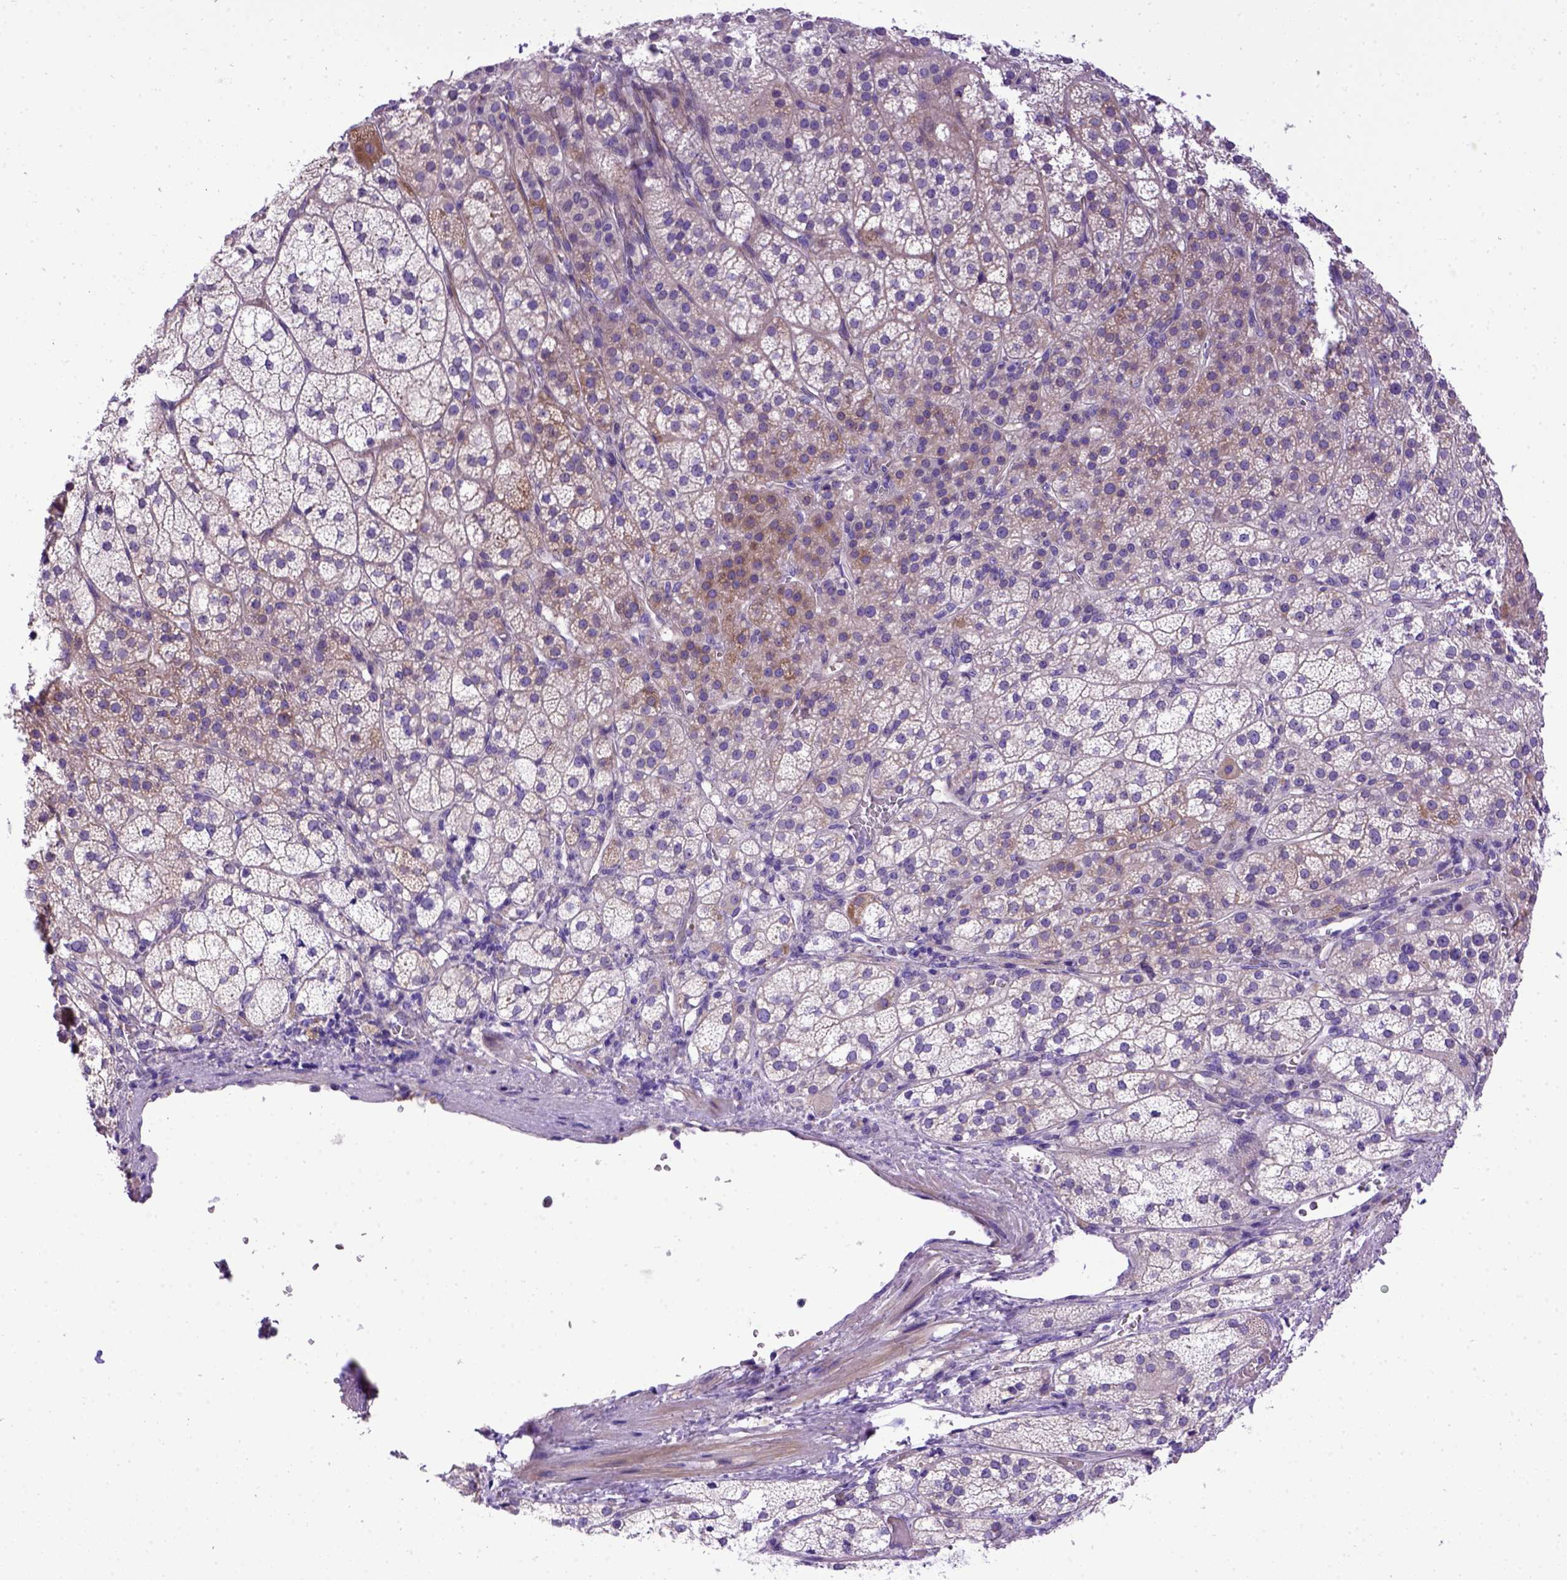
{"staining": {"intensity": "moderate", "quantity": "<25%", "location": "cytoplasmic/membranous"}, "tissue": "adrenal gland", "cell_type": "Glandular cells", "image_type": "normal", "snomed": [{"axis": "morphology", "description": "Normal tissue, NOS"}, {"axis": "topography", "description": "Adrenal gland"}], "caption": "Protein positivity by immunohistochemistry (IHC) reveals moderate cytoplasmic/membranous staining in about <25% of glandular cells in benign adrenal gland.", "gene": "ADAM12", "patient": {"sex": "female", "age": 60}}